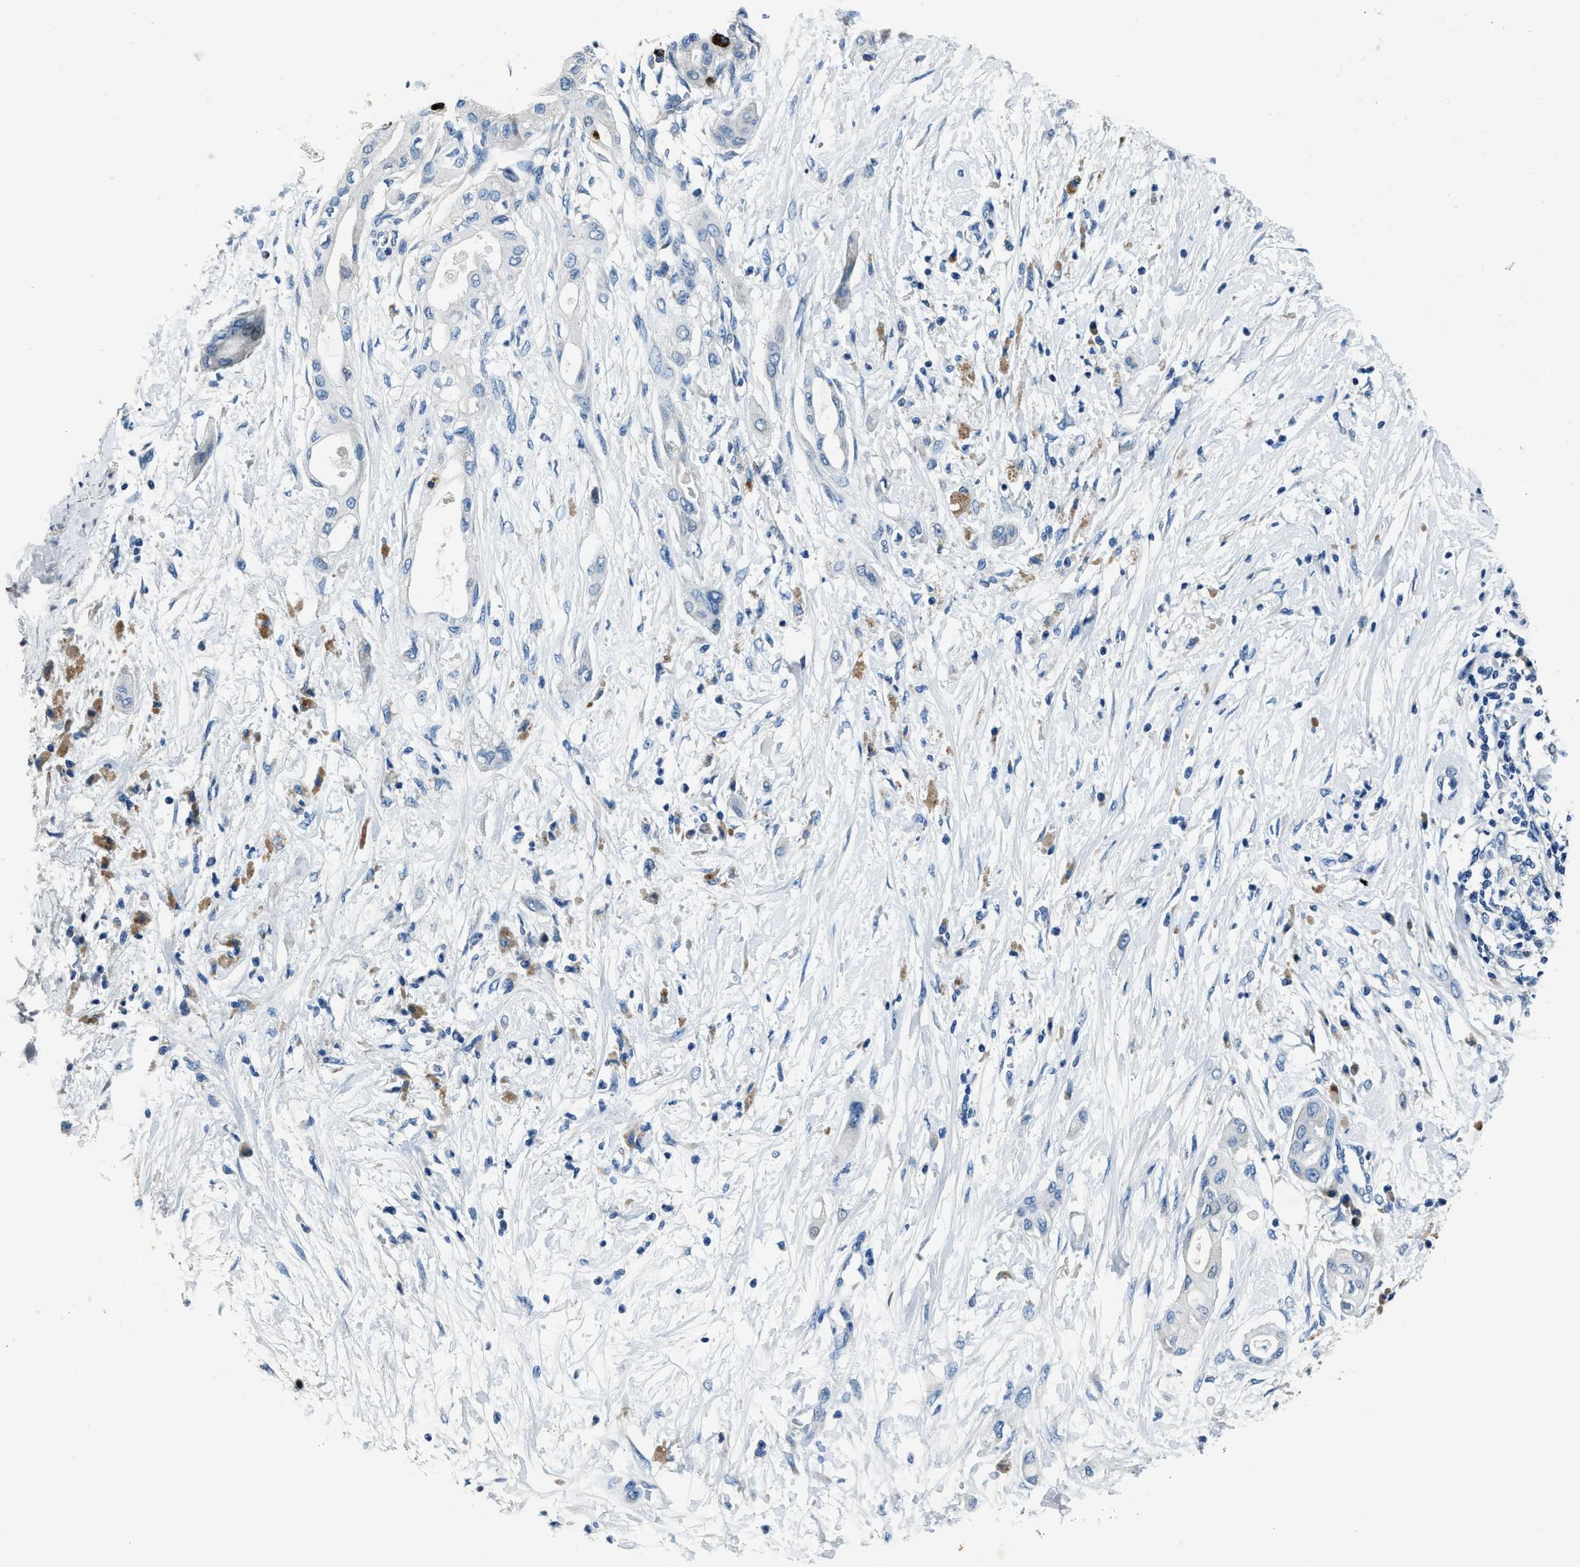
{"staining": {"intensity": "negative", "quantity": "none", "location": "none"}, "tissue": "pancreatic cancer", "cell_type": "Tumor cells", "image_type": "cancer", "snomed": [{"axis": "morphology", "description": "Adenocarcinoma, NOS"}, {"axis": "morphology", "description": "Adenocarcinoma, metastatic, NOS"}, {"axis": "topography", "description": "Lymph node"}, {"axis": "topography", "description": "Pancreas"}, {"axis": "topography", "description": "Duodenum"}], "caption": "Photomicrograph shows no protein expression in tumor cells of pancreatic metastatic adenocarcinoma tissue.", "gene": "ADAM2", "patient": {"sex": "female", "age": 64}}